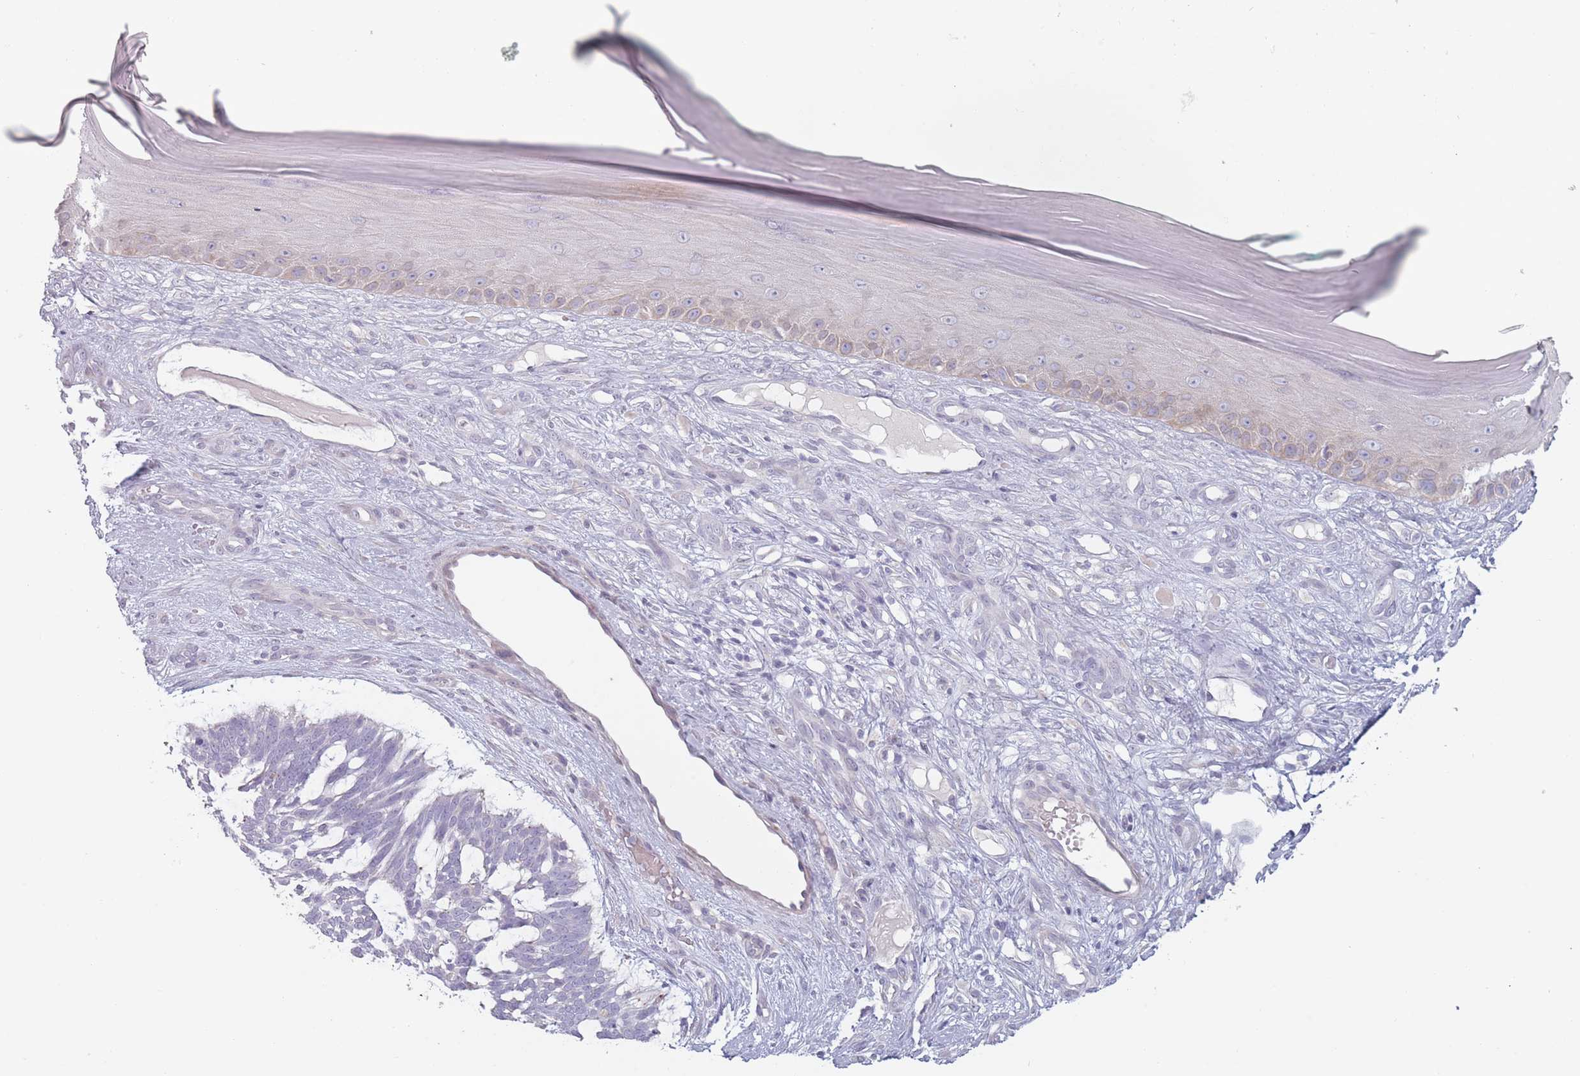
{"staining": {"intensity": "negative", "quantity": "none", "location": "none"}, "tissue": "skin cancer", "cell_type": "Tumor cells", "image_type": "cancer", "snomed": [{"axis": "morphology", "description": "Basal cell carcinoma"}, {"axis": "topography", "description": "Skin"}], "caption": "Immunohistochemical staining of human basal cell carcinoma (skin) shows no significant expression in tumor cells.", "gene": "RASL10B", "patient": {"sex": "male", "age": 88}}